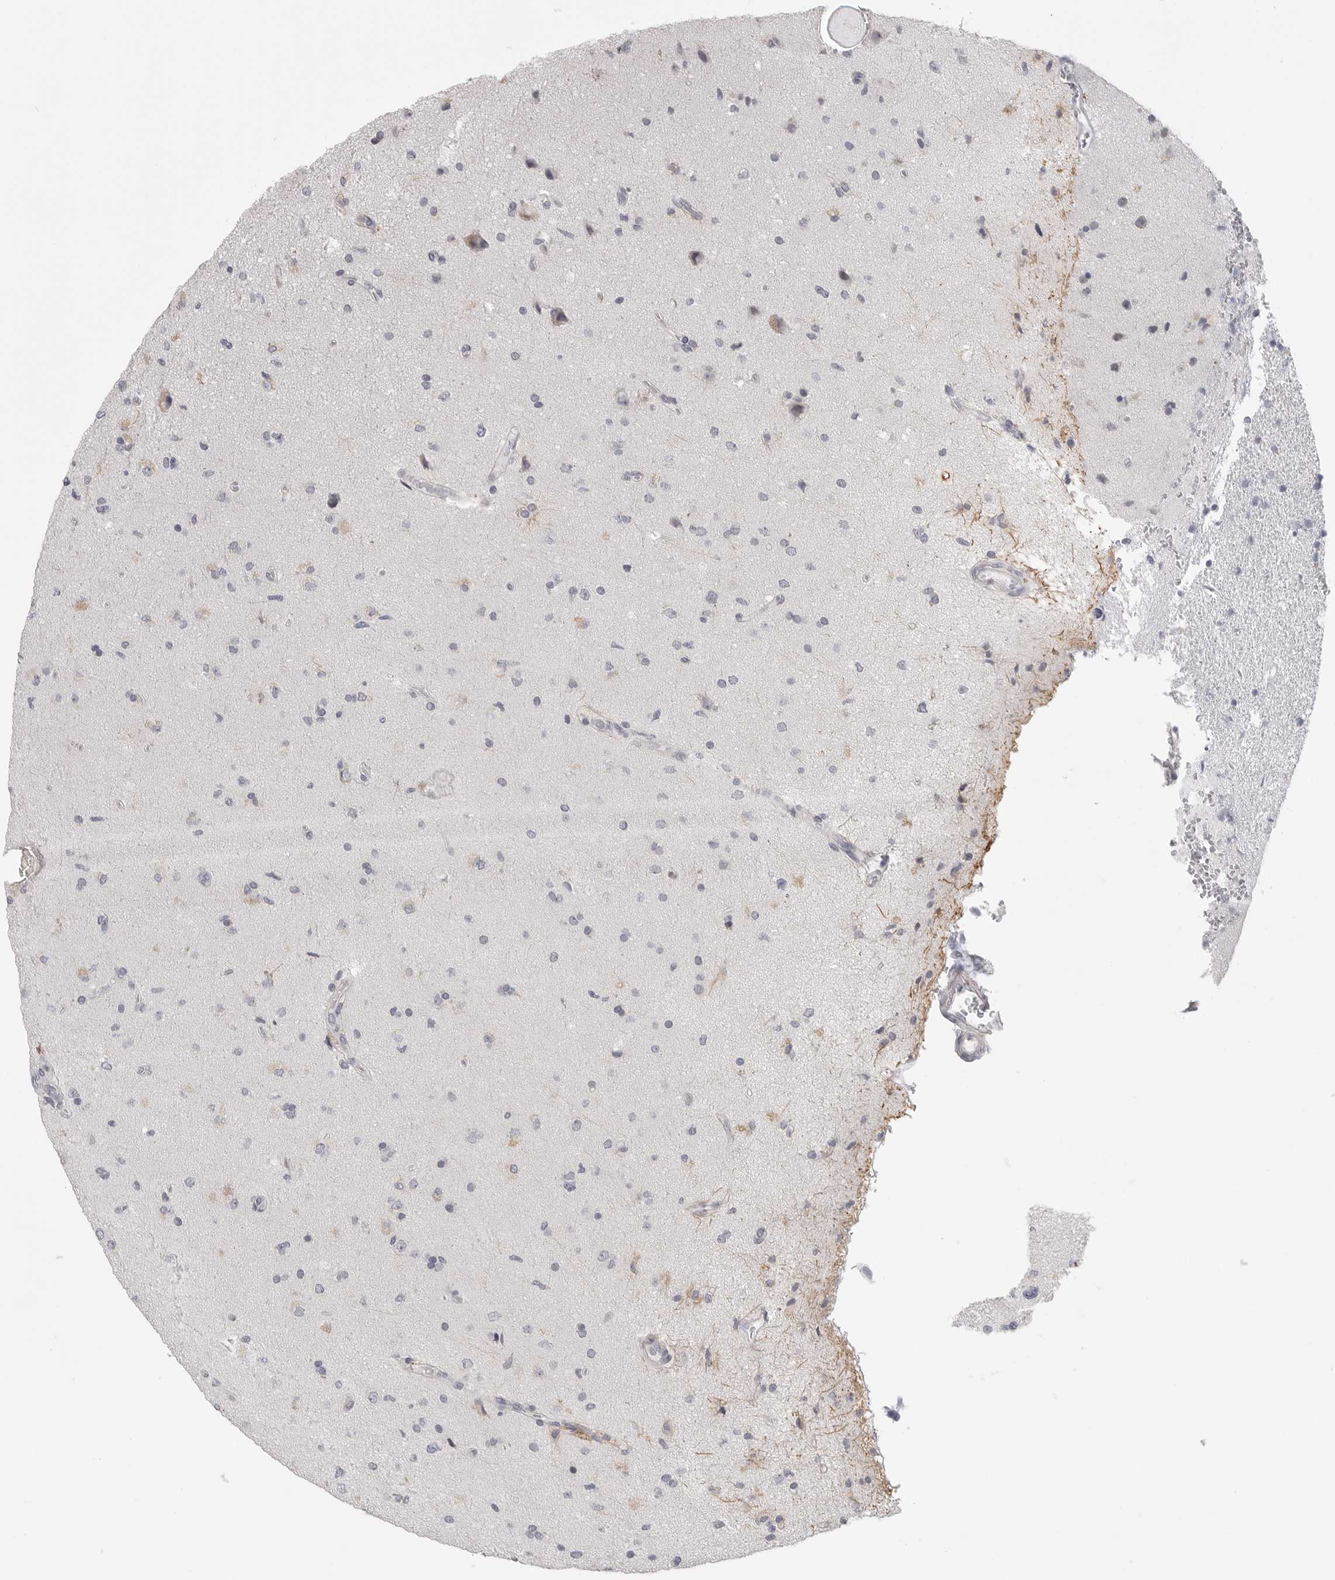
{"staining": {"intensity": "negative", "quantity": "none", "location": "none"}, "tissue": "glioma", "cell_type": "Tumor cells", "image_type": "cancer", "snomed": [{"axis": "morphology", "description": "Glioma, malignant, High grade"}, {"axis": "topography", "description": "Brain"}], "caption": "This micrograph is of high-grade glioma (malignant) stained with IHC to label a protein in brown with the nuclei are counter-stained blue. There is no staining in tumor cells.", "gene": "HMGCS2", "patient": {"sex": "male", "age": 72}}